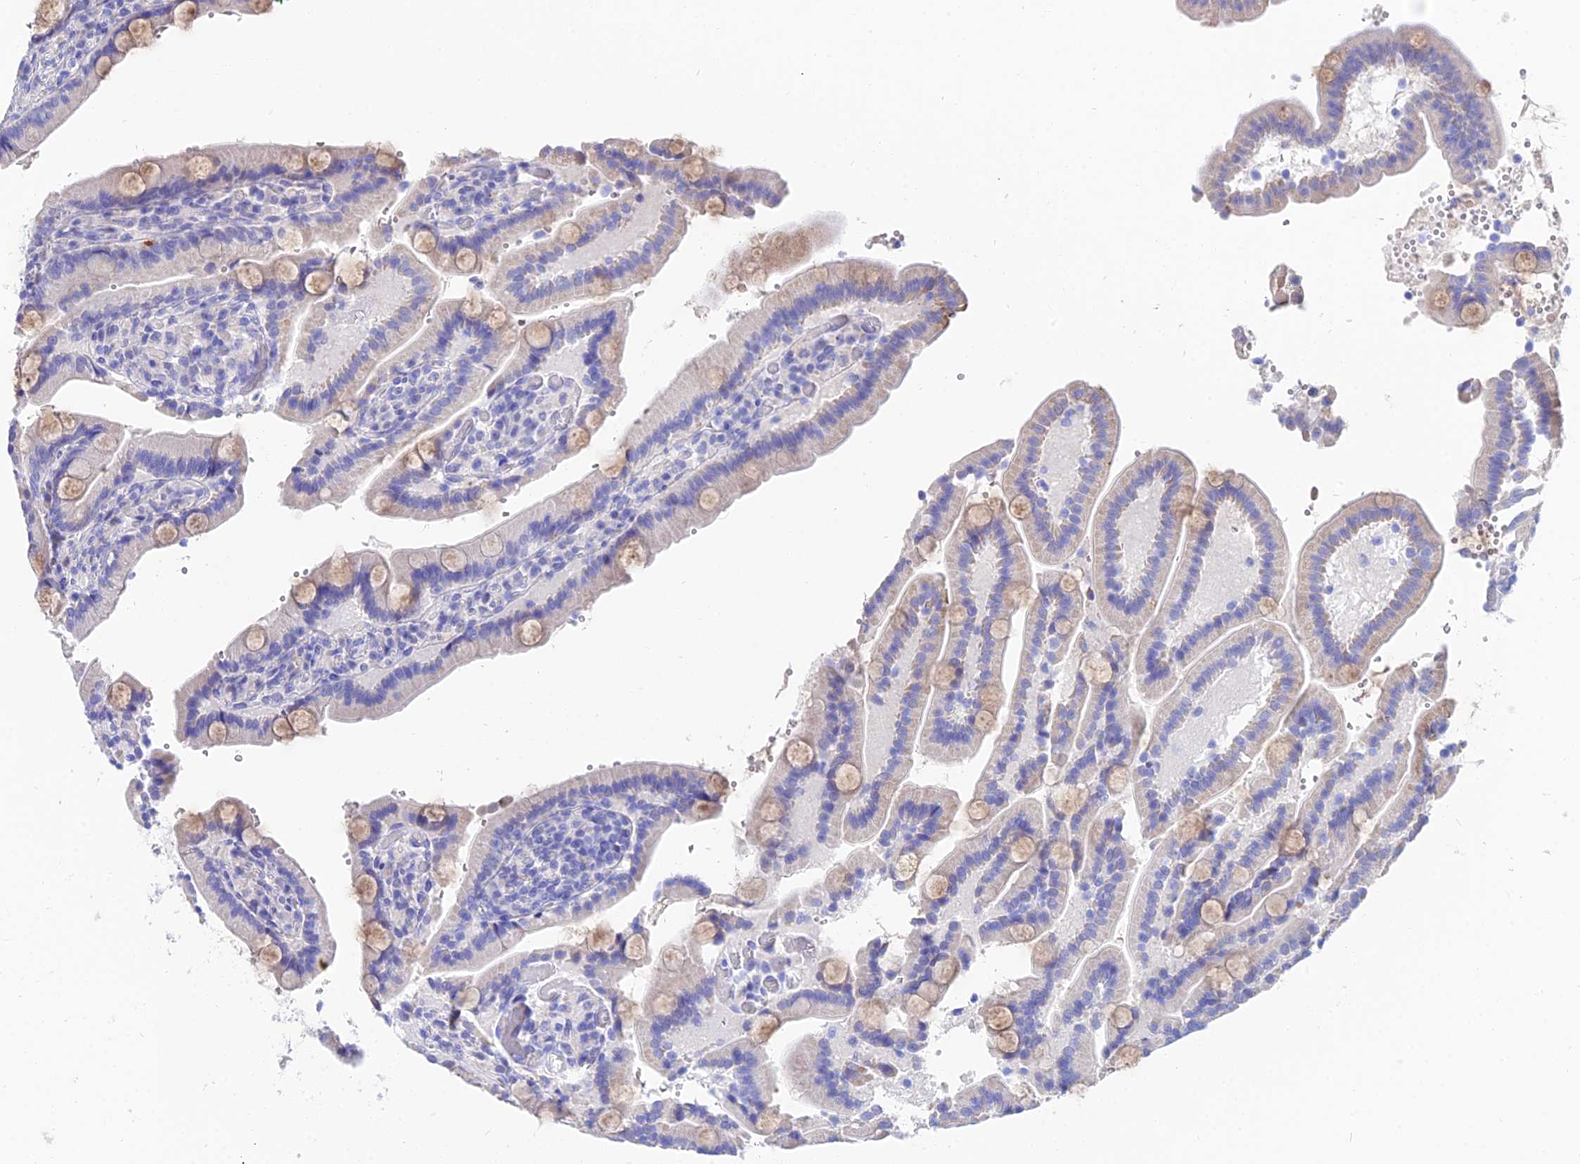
{"staining": {"intensity": "strong", "quantity": "<25%", "location": "cytoplasmic/membranous"}, "tissue": "duodenum", "cell_type": "Glandular cells", "image_type": "normal", "snomed": [{"axis": "morphology", "description": "Normal tissue, NOS"}, {"axis": "topography", "description": "Duodenum"}], "caption": "A high-resolution micrograph shows immunohistochemistry (IHC) staining of unremarkable duodenum, which demonstrates strong cytoplasmic/membranous positivity in approximately <25% of glandular cells.", "gene": "CEP41", "patient": {"sex": "female", "age": 62}}